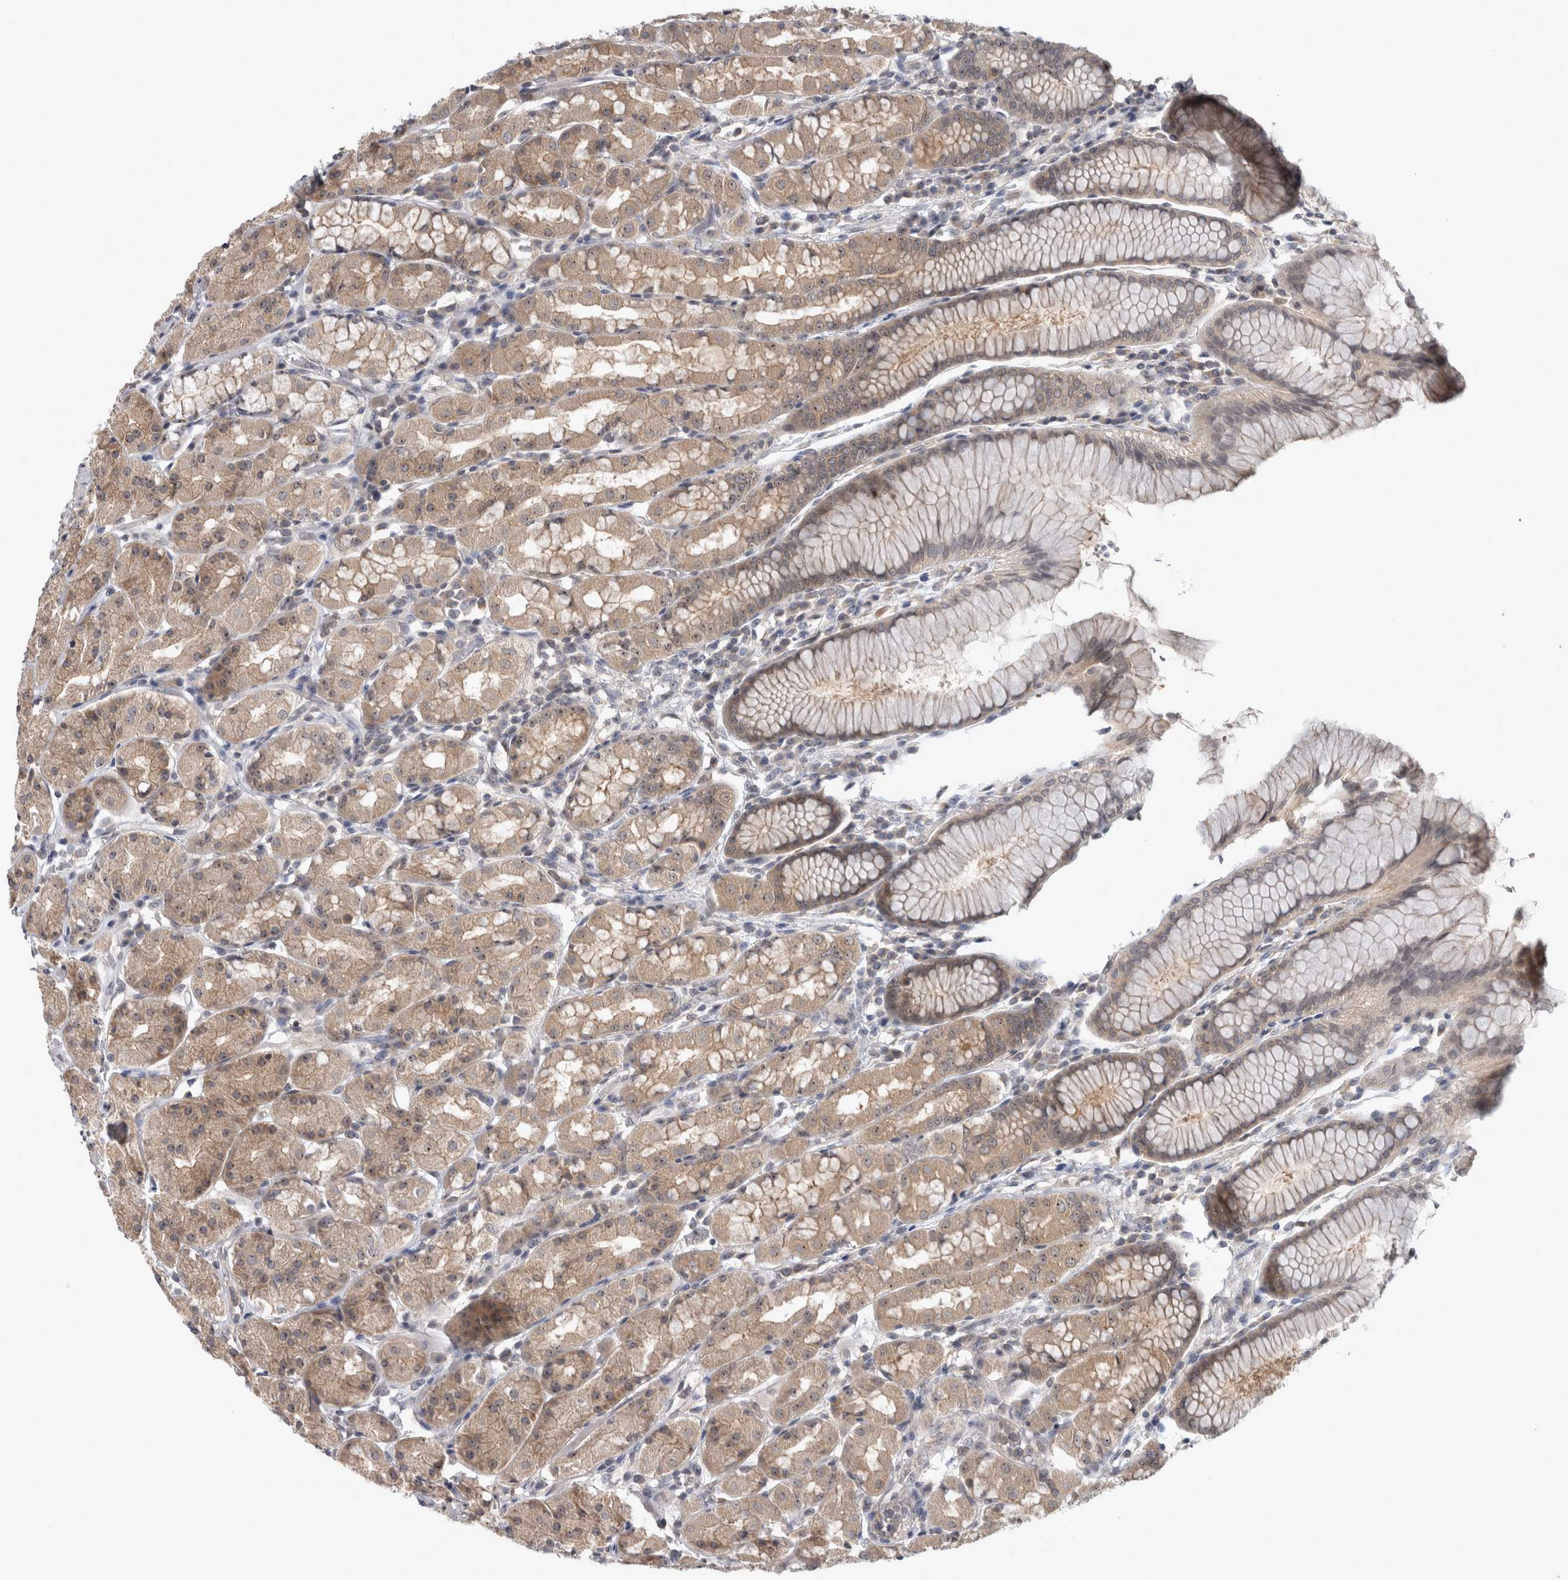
{"staining": {"intensity": "moderate", "quantity": "25%-75%", "location": "cytoplasmic/membranous,nuclear"}, "tissue": "stomach", "cell_type": "Glandular cells", "image_type": "normal", "snomed": [{"axis": "morphology", "description": "Normal tissue, NOS"}, {"axis": "topography", "description": "Stomach, lower"}], "caption": "The photomicrograph displays immunohistochemical staining of benign stomach. There is moderate cytoplasmic/membranous,nuclear staining is seen in approximately 25%-75% of glandular cells.", "gene": "RBM28", "patient": {"sex": "female", "age": 56}}